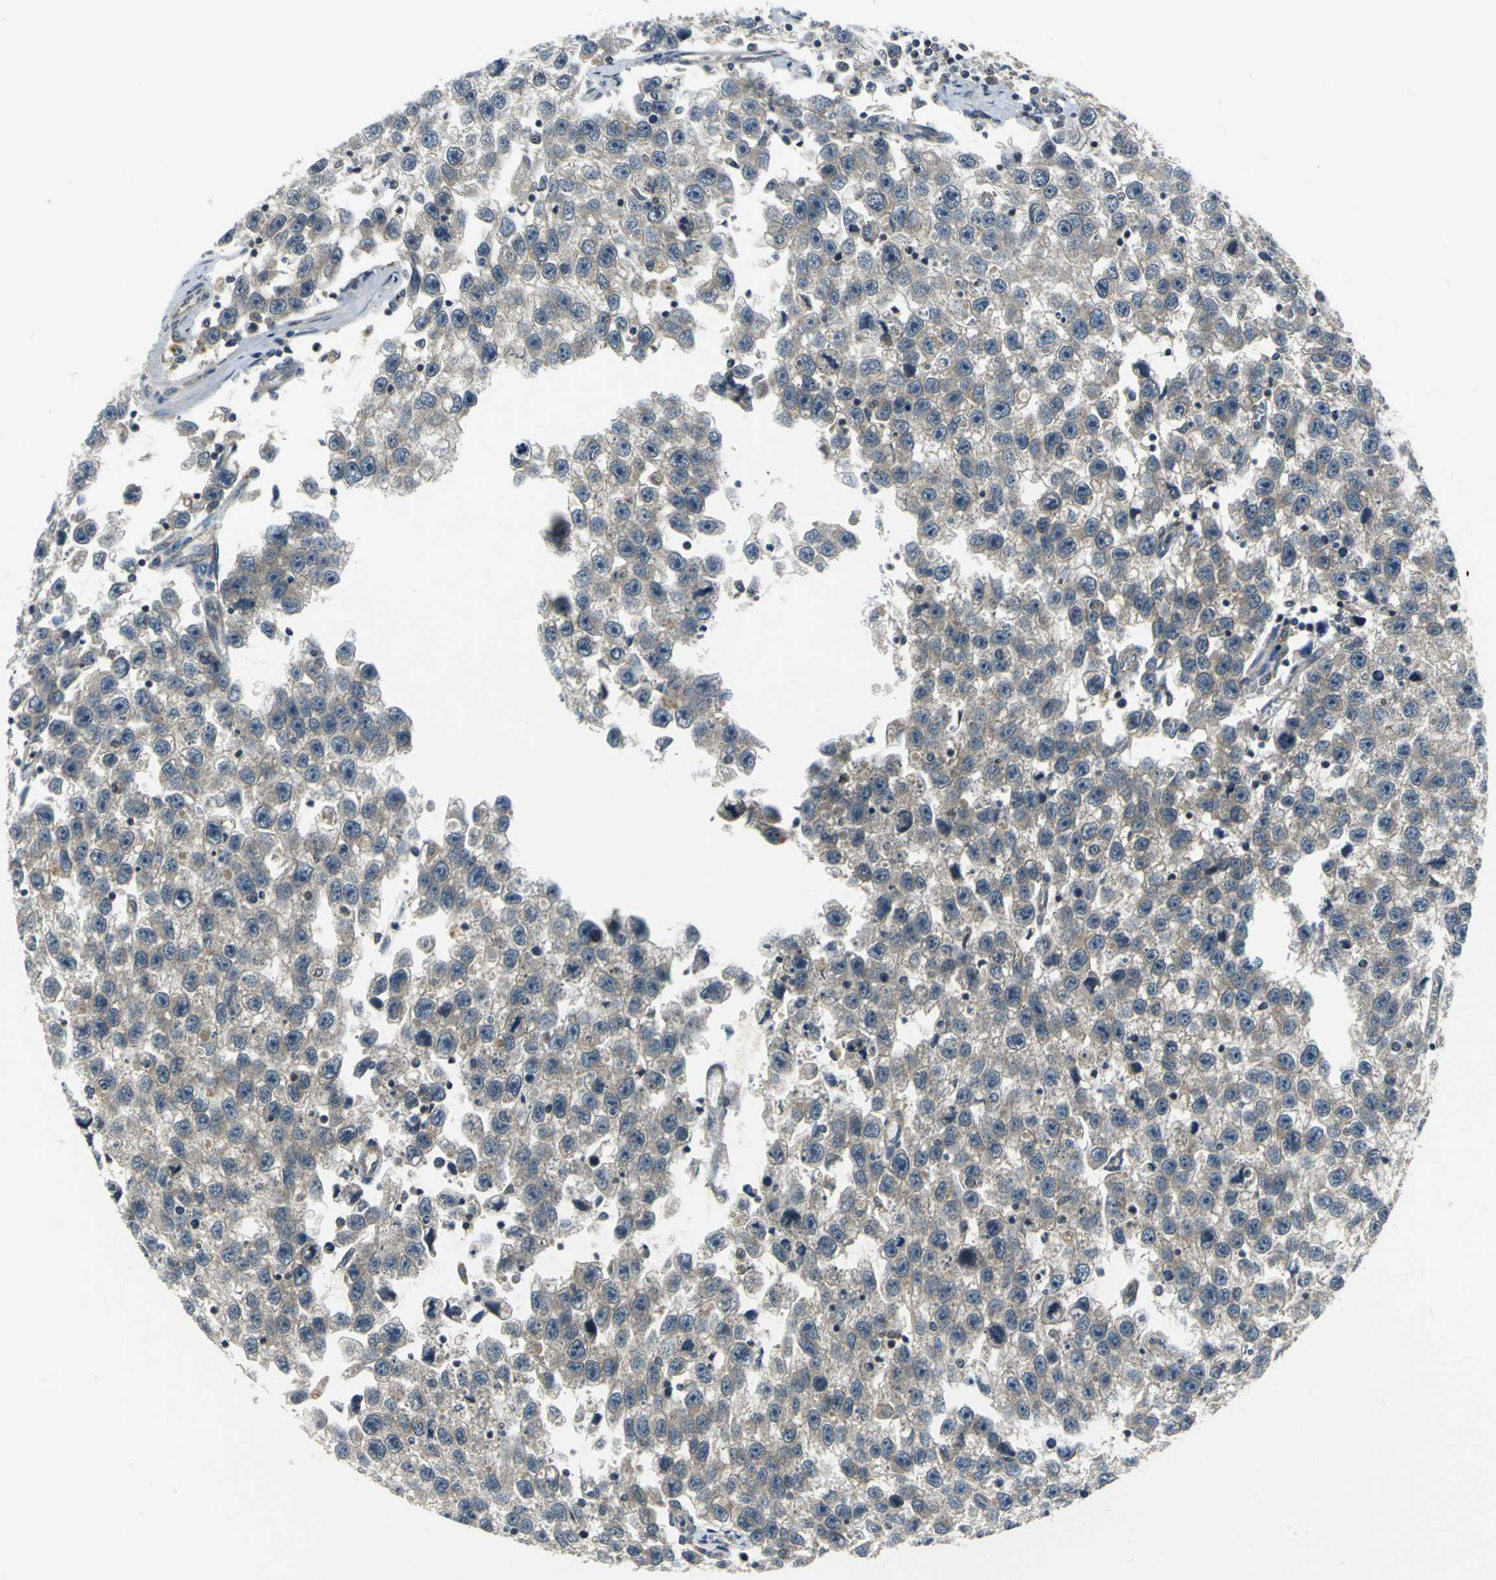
{"staining": {"intensity": "weak", "quantity": ">75%", "location": "cytoplasmic/membranous"}, "tissue": "testis cancer", "cell_type": "Tumor cells", "image_type": "cancer", "snomed": [{"axis": "morphology", "description": "Seminoma, NOS"}, {"axis": "topography", "description": "Testis"}], "caption": "DAB (3,3'-diaminobenzidine) immunohistochemical staining of seminoma (testis) shows weak cytoplasmic/membranous protein positivity in approximately >75% of tumor cells. The protein of interest is shown in brown color, while the nuclei are stained blue.", "gene": "MAPK8IP3", "patient": {"sex": "male", "age": 33}}